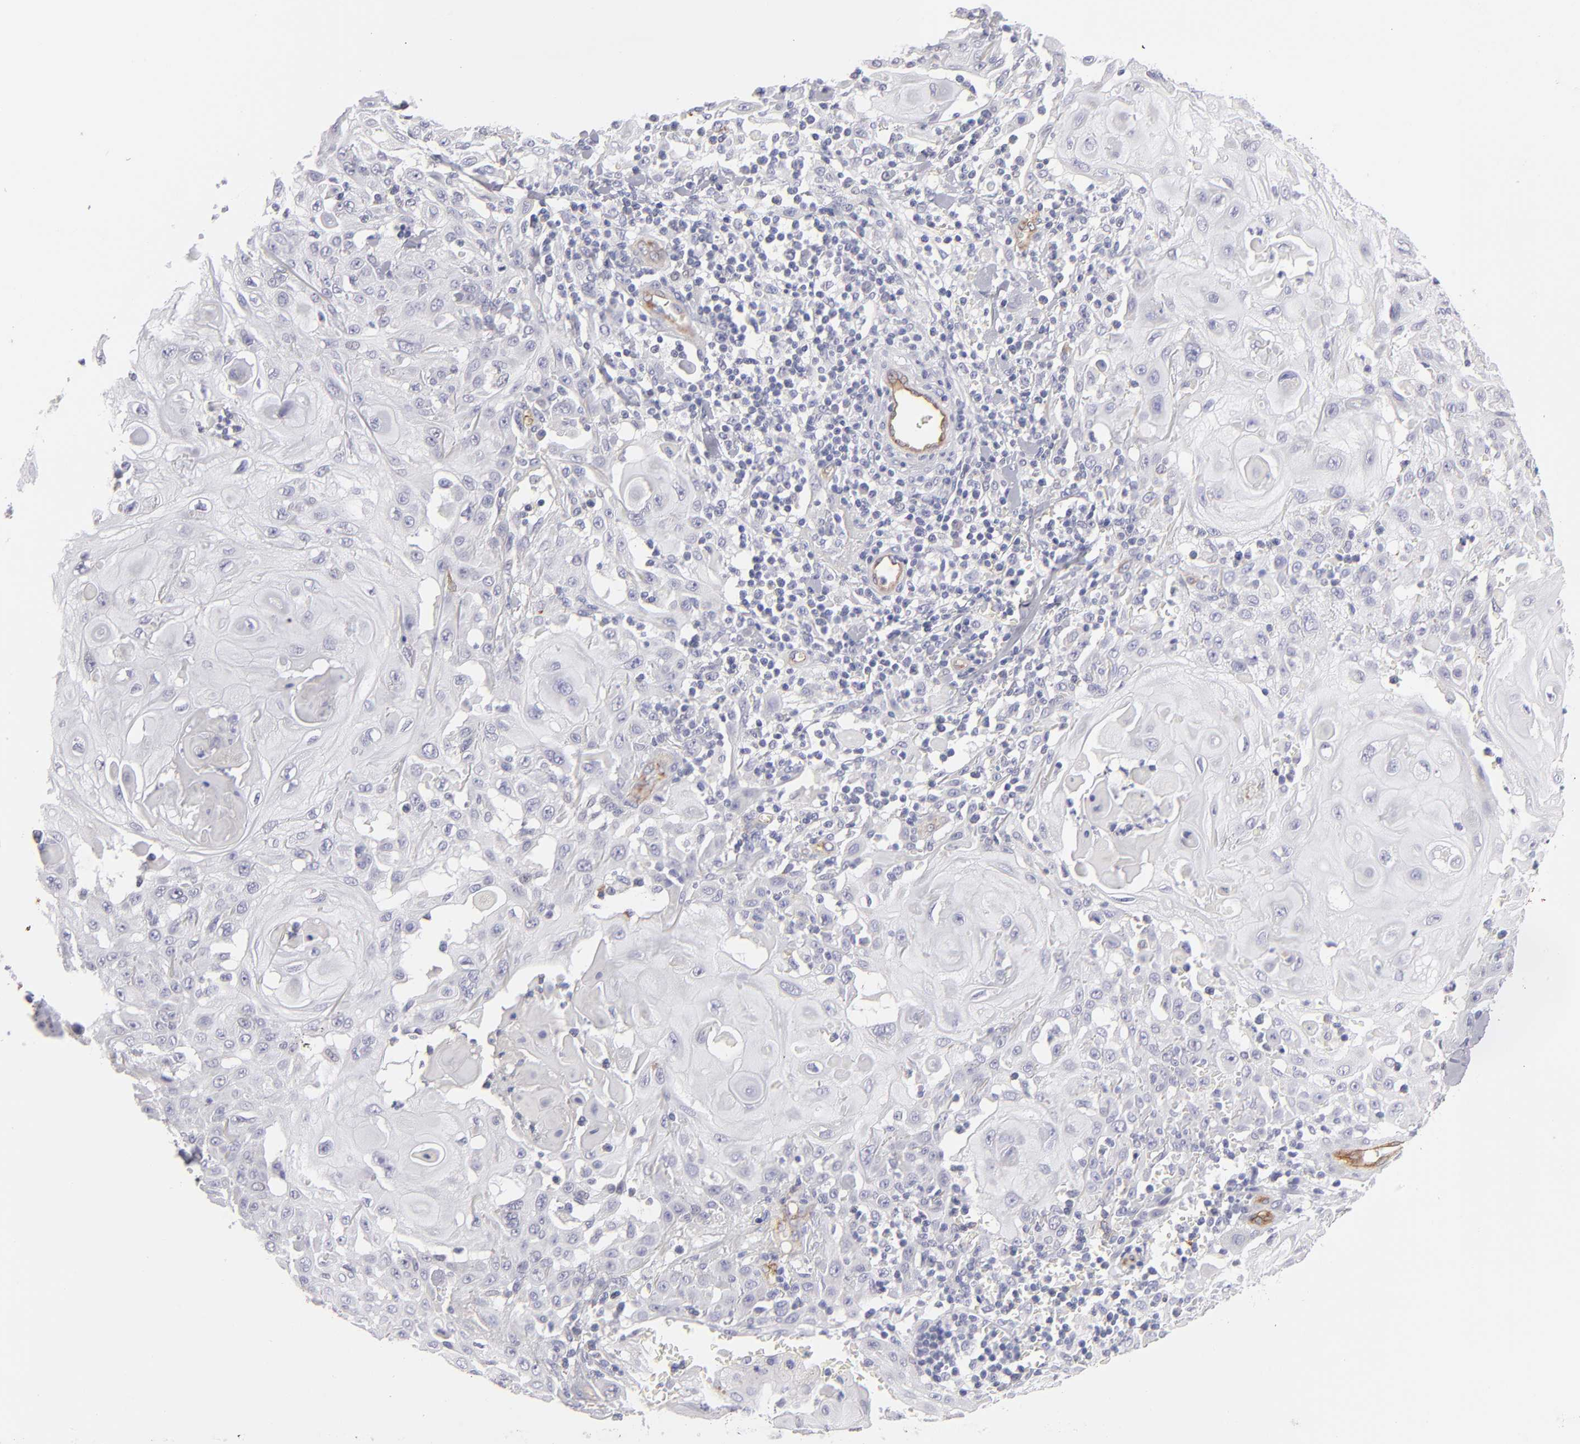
{"staining": {"intensity": "negative", "quantity": "none", "location": "none"}, "tissue": "skin cancer", "cell_type": "Tumor cells", "image_type": "cancer", "snomed": [{"axis": "morphology", "description": "Squamous cell carcinoma, NOS"}, {"axis": "topography", "description": "Skin"}], "caption": "Photomicrograph shows no protein staining in tumor cells of skin cancer tissue.", "gene": "PLVAP", "patient": {"sex": "male", "age": 24}}